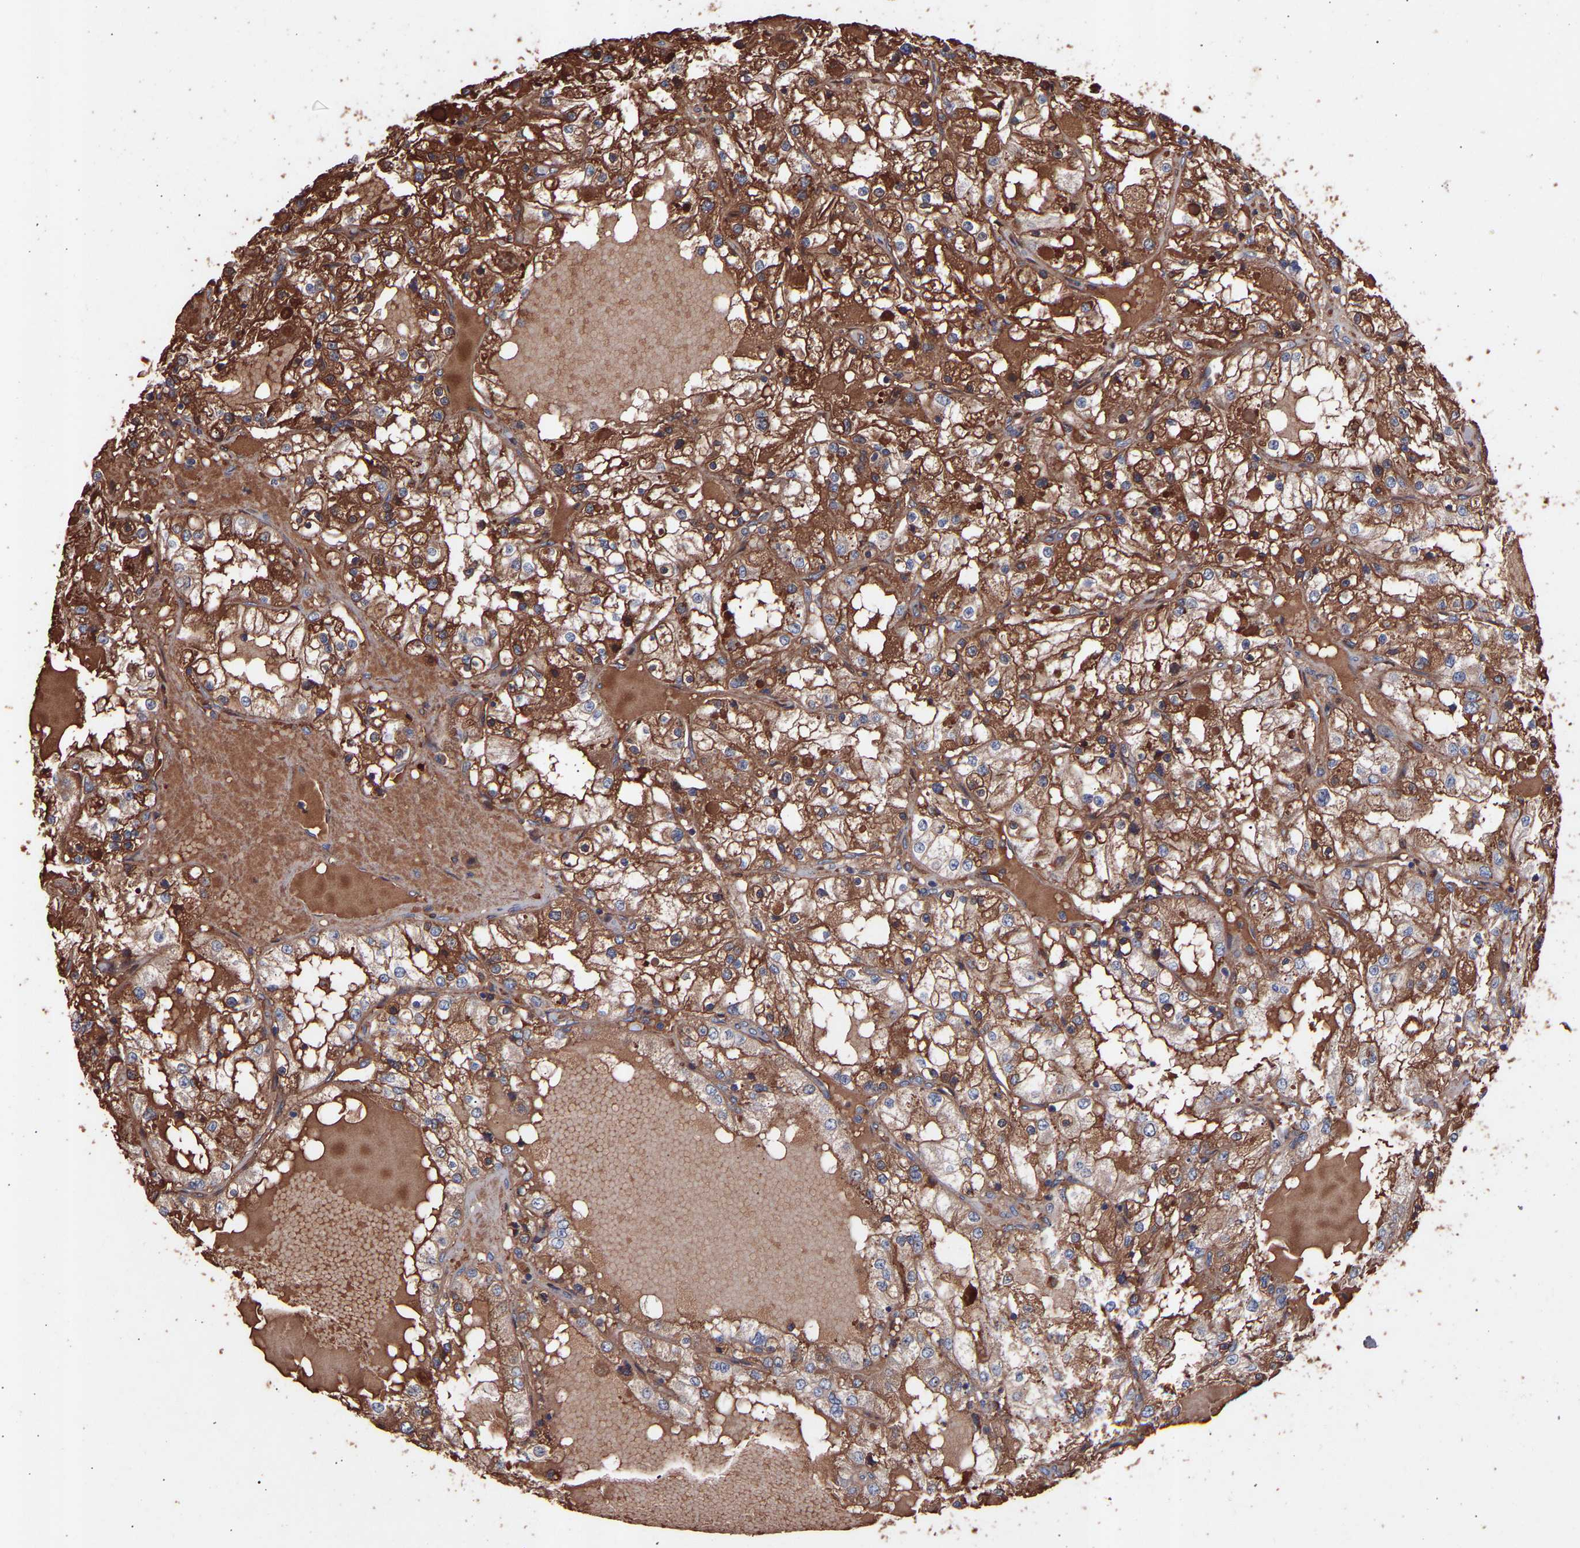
{"staining": {"intensity": "moderate", "quantity": ">75%", "location": "cytoplasmic/membranous"}, "tissue": "renal cancer", "cell_type": "Tumor cells", "image_type": "cancer", "snomed": [{"axis": "morphology", "description": "Adenocarcinoma, NOS"}, {"axis": "topography", "description": "Kidney"}], "caption": "A histopathology image of renal adenocarcinoma stained for a protein reveals moderate cytoplasmic/membranous brown staining in tumor cells.", "gene": "TMEM268", "patient": {"sex": "male", "age": 68}}